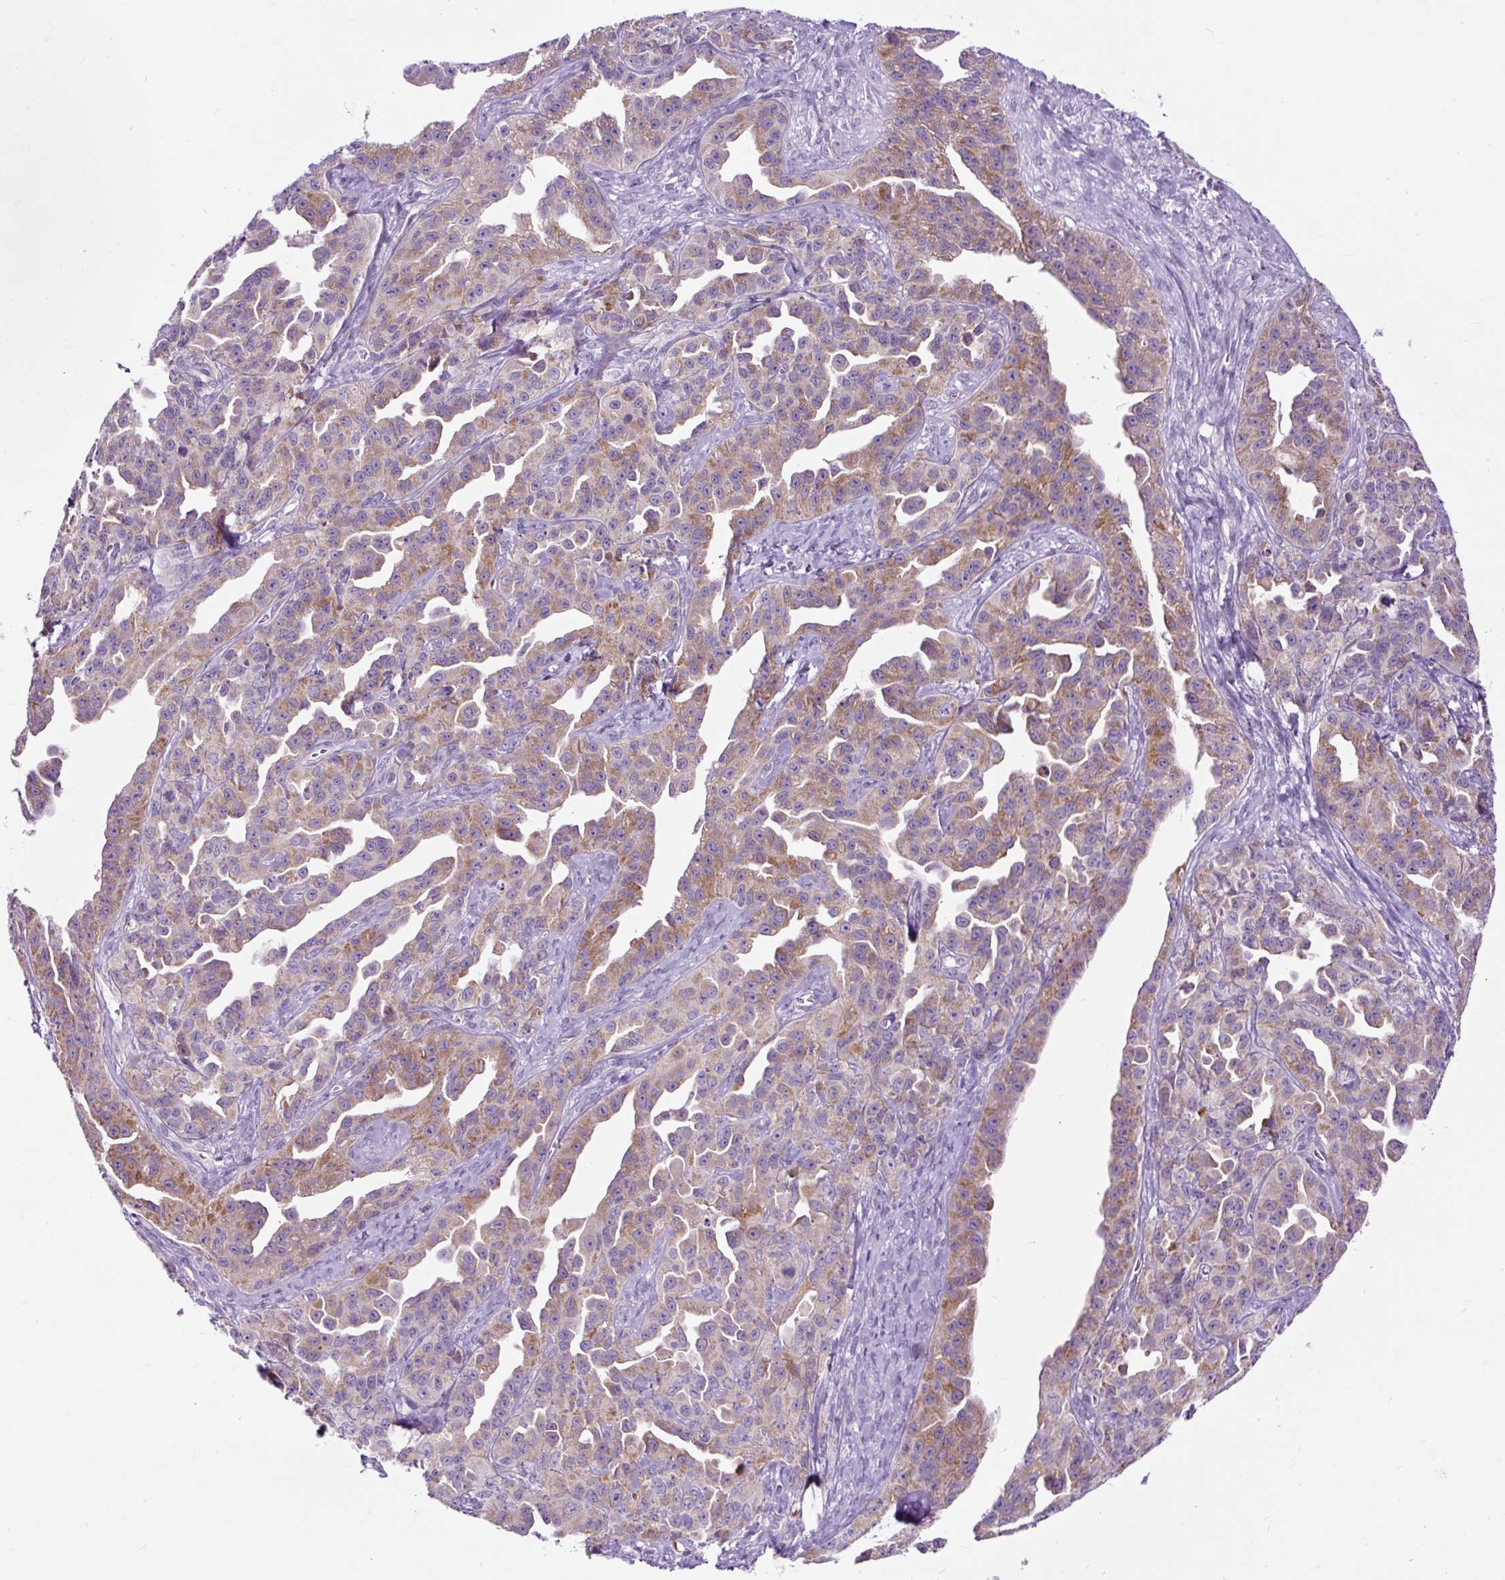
{"staining": {"intensity": "moderate", "quantity": "25%-75%", "location": "cytoplasmic/membranous"}, "tissue": "ovarian cancer", "cell_type": "Tumor cells", "image_type": "cancer", "snomed": [{"axis": "morphology", "description": "Cystadenocarcinoma, serous, NOS"}, {"axis": "topography", "description": "Ovary"}], "caption": "Tumor cells demonstrate medium levels of moderate cytoplasmic/membranous positivity in approximately 25%-75% of cells in ovarian cancer.", "gene": "FMC1", "patient": {"sex": "female", "age": 75}}